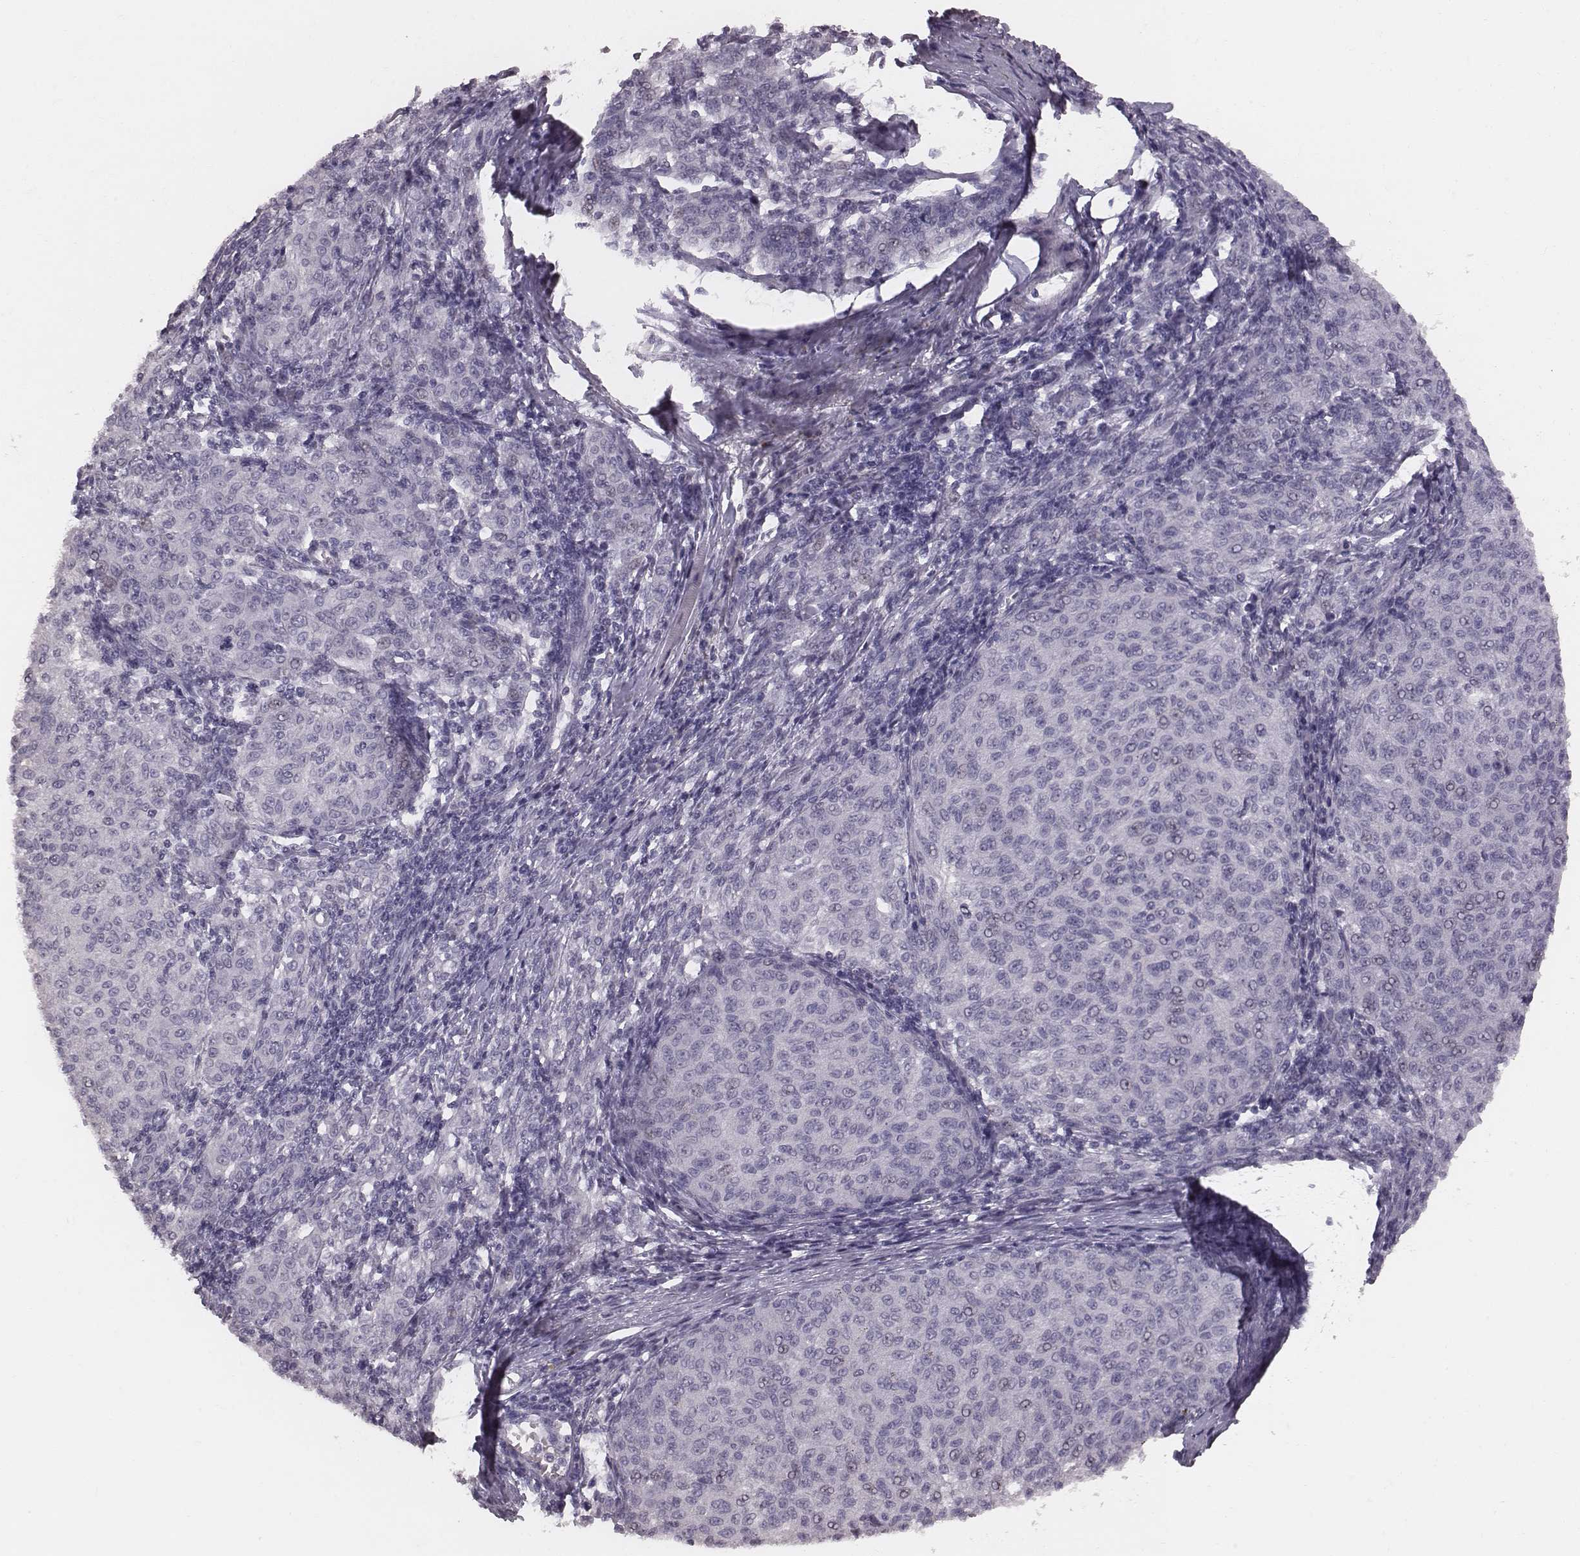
{"staining": {"intensity": "negative", "quantity": "none", "location": "none"}, "tissue": "melanoma", "cell_type": "Tumor cells", "image_type": "cancer", "snomed": [{"axis": "morphology", "description": "Malignant melanoma, NOS"}, {"axis": "topography", "description": "Skin"}], "caption": "Tumor cells show no significant staining in melanoma.", "gene": "CFTR", "patient": {"sex": "female", "age": 72}}